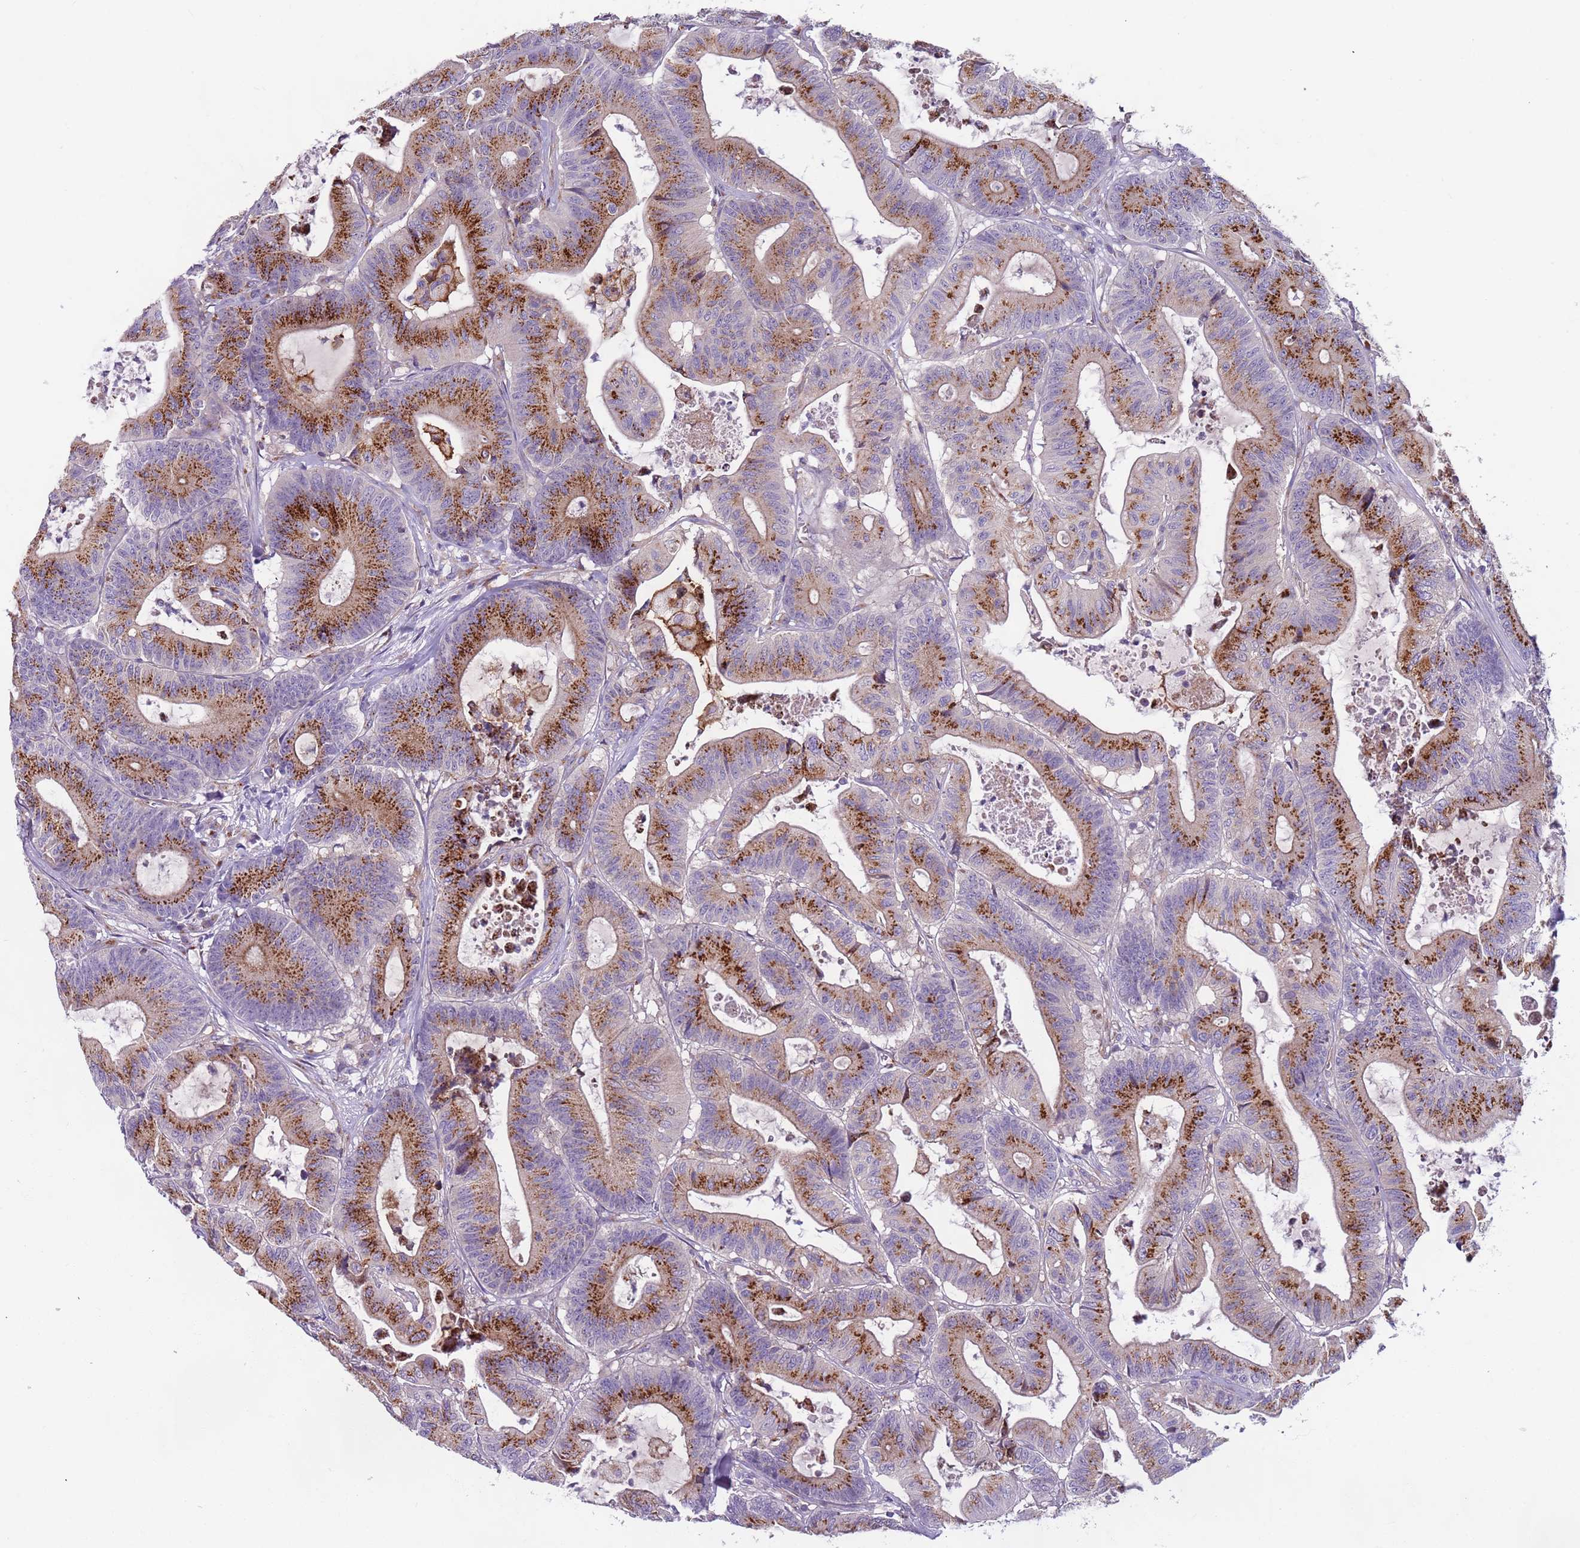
{"staining": {"intensity": "strong", "quantity": "25%-75%", "location": "cytoplasmic/membranous"}, "tissue": "colorectal cancer", "cell_type": "Tumor cells", "image_type": "cancer", "snomed": [{"axis": "morphology", "description": "Adenocarcinoma, NOS"}, {"axis": "topography", "description": "Colon"}], "caption": "Approximately 25%-75% of tumor cells in colorectal cancer show strong cytoplasmic/membranous protein expression as visualized by brown immunohistochemical staining.", "gene": "AKTIP", "patient": {"sex": "female", "age": 84}}